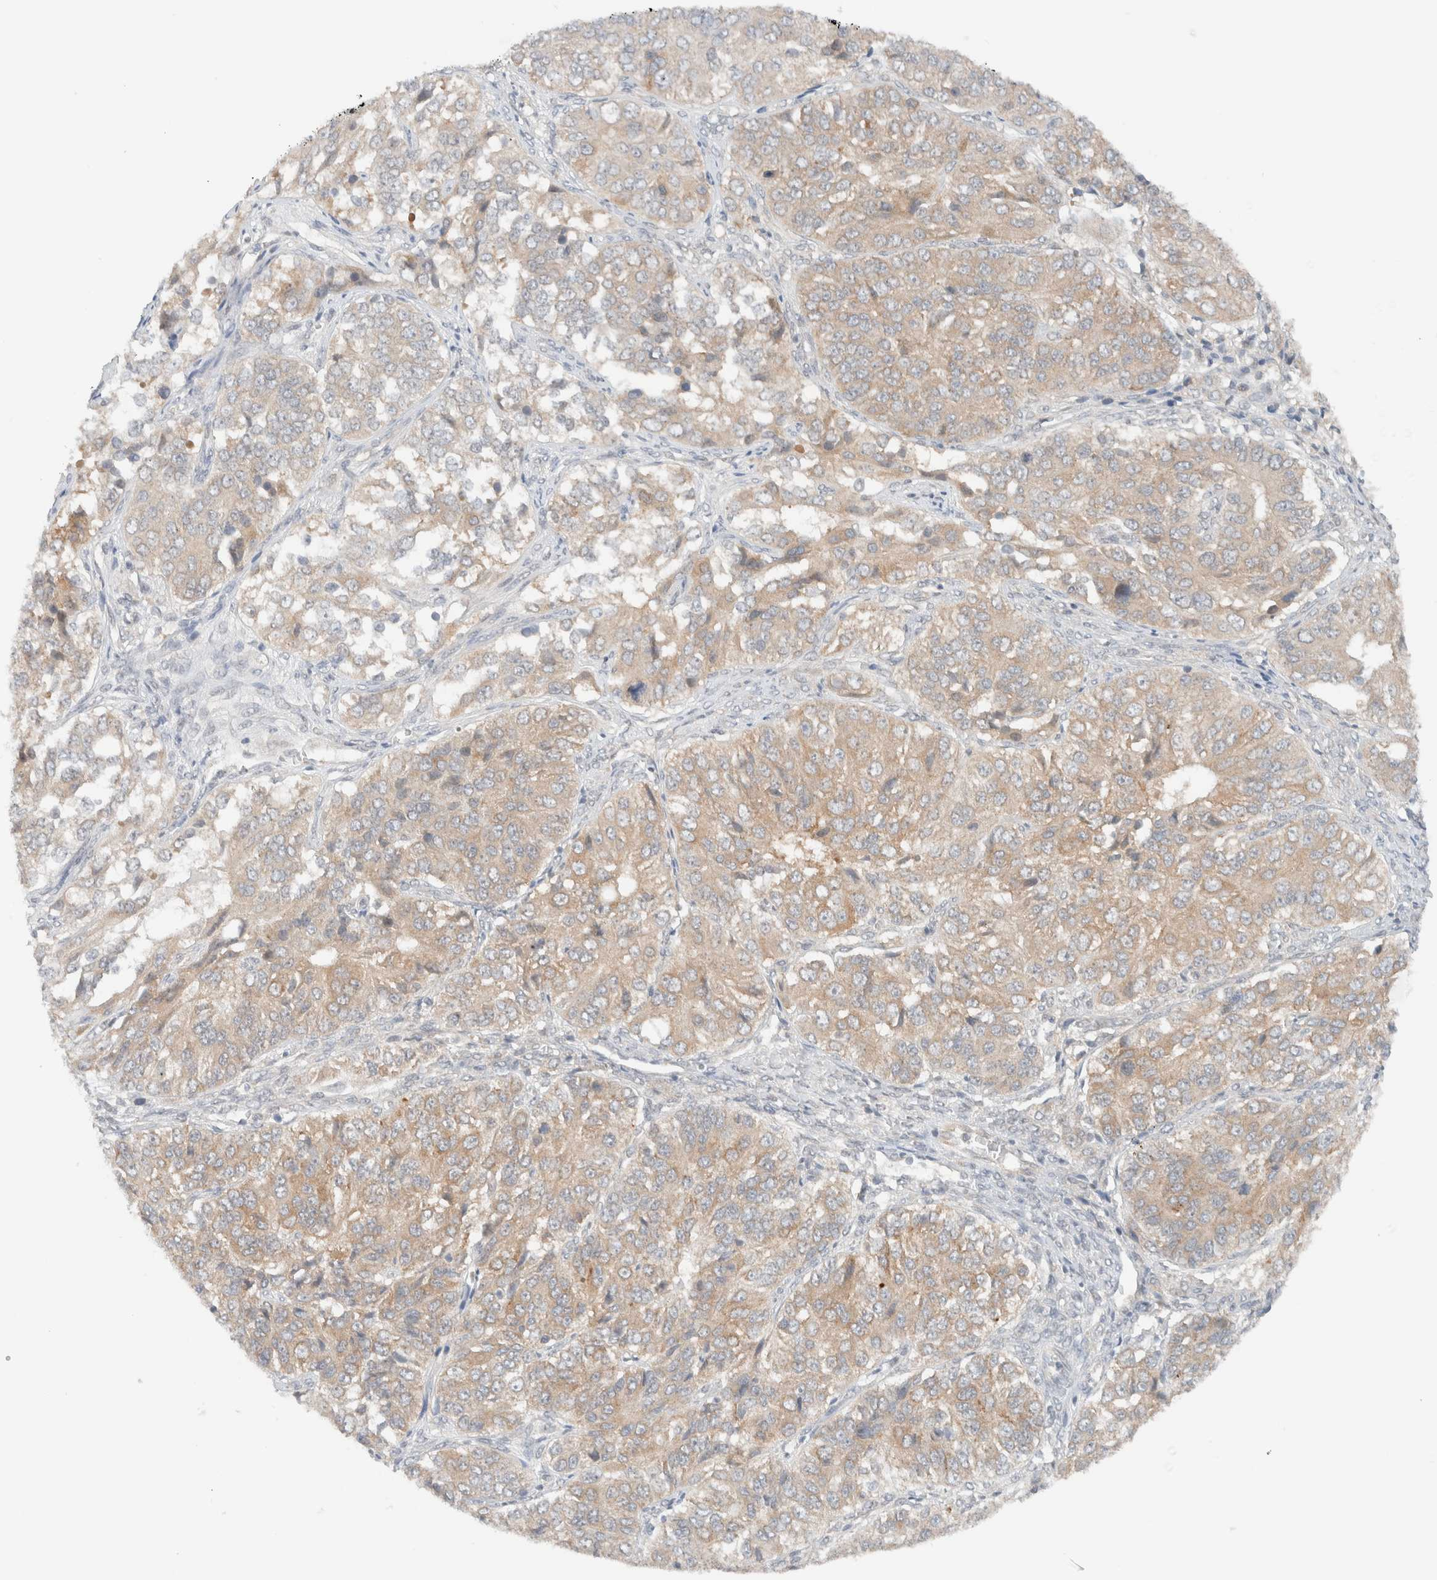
{"staining": {"intensity": "weak", "quantity": ">75%", "location": "cytoplasmic/membranous"}, "tissue": "ovarian cancer", "cell_type": "Tumor cells", "image_type": "cancer", "snomed": [{"axis": "morphology", "description": "Carcinoma, endometroid"}, {"axis": "topography", "description": "Ovary"}], "caption": "Tumor cells exhibit low levels of weak cytoplasmic/membranous expression in approximately >75% of cells in human ovarian cancer. (DAB IHC with brightfield microscopy, high magnification).", "gene": "ARFGEF2", "patient": {"sex": "female", "age": 51}}